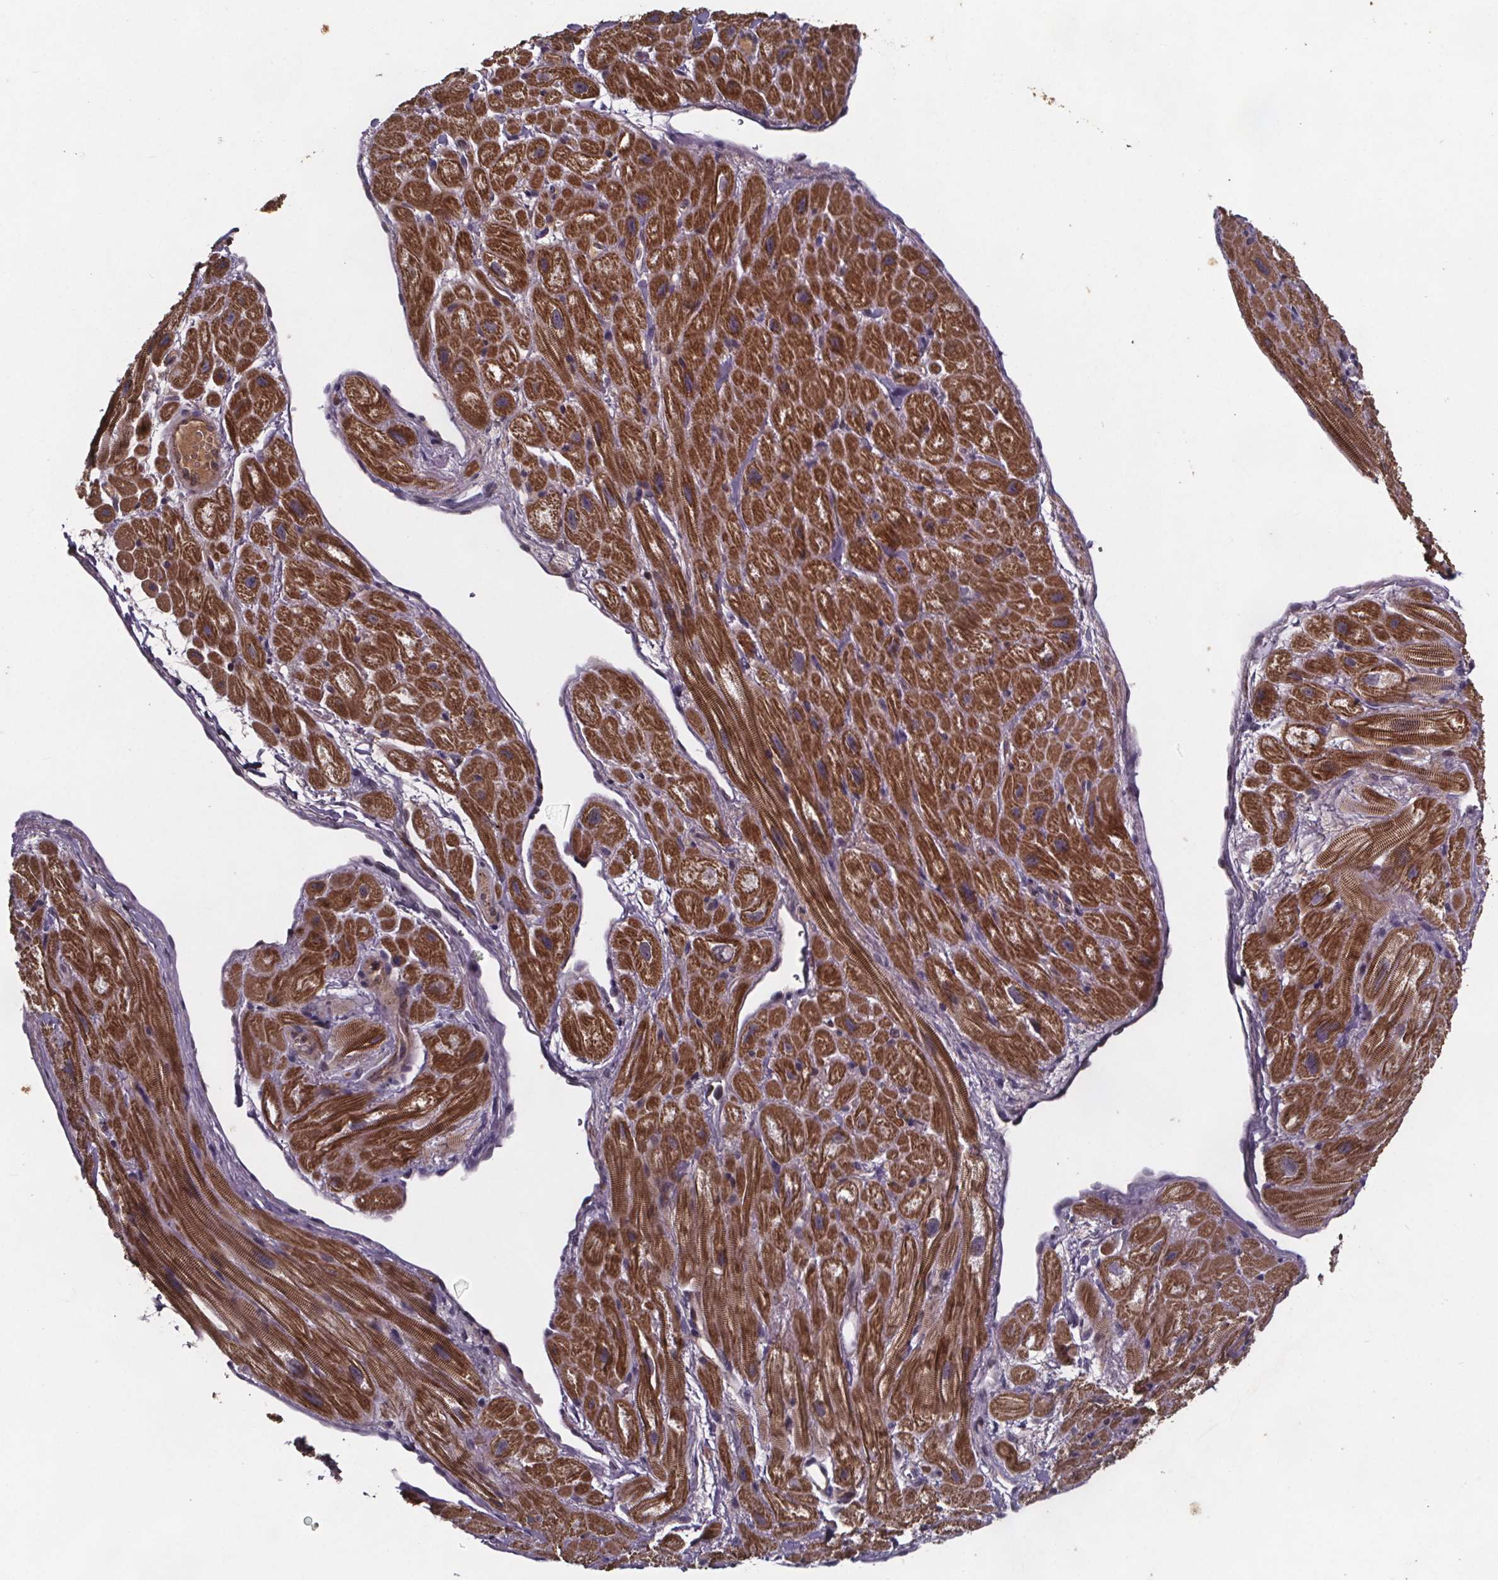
{"staining": {"intensity": "strong", "quantity": ">75%", "location": "cytoplasmic/membranous"}, "tissue": "heart muscle", "cell_type": "Cardiomyocytes", "image_type": "normal", "snomed": [{"axis": "morphology", "description": "Normal tissue, NOS"}, {"axis": "topography", "description": "Heart"}], "caption": "Benign heart muscle was stained to show a protein in brown. There is high levels of strong cytoplasmic/membranous staining in about >75% of cardiomyocytes.", "gene": "FASTKD3", "patient": {"sex": "female", "age": 62}}